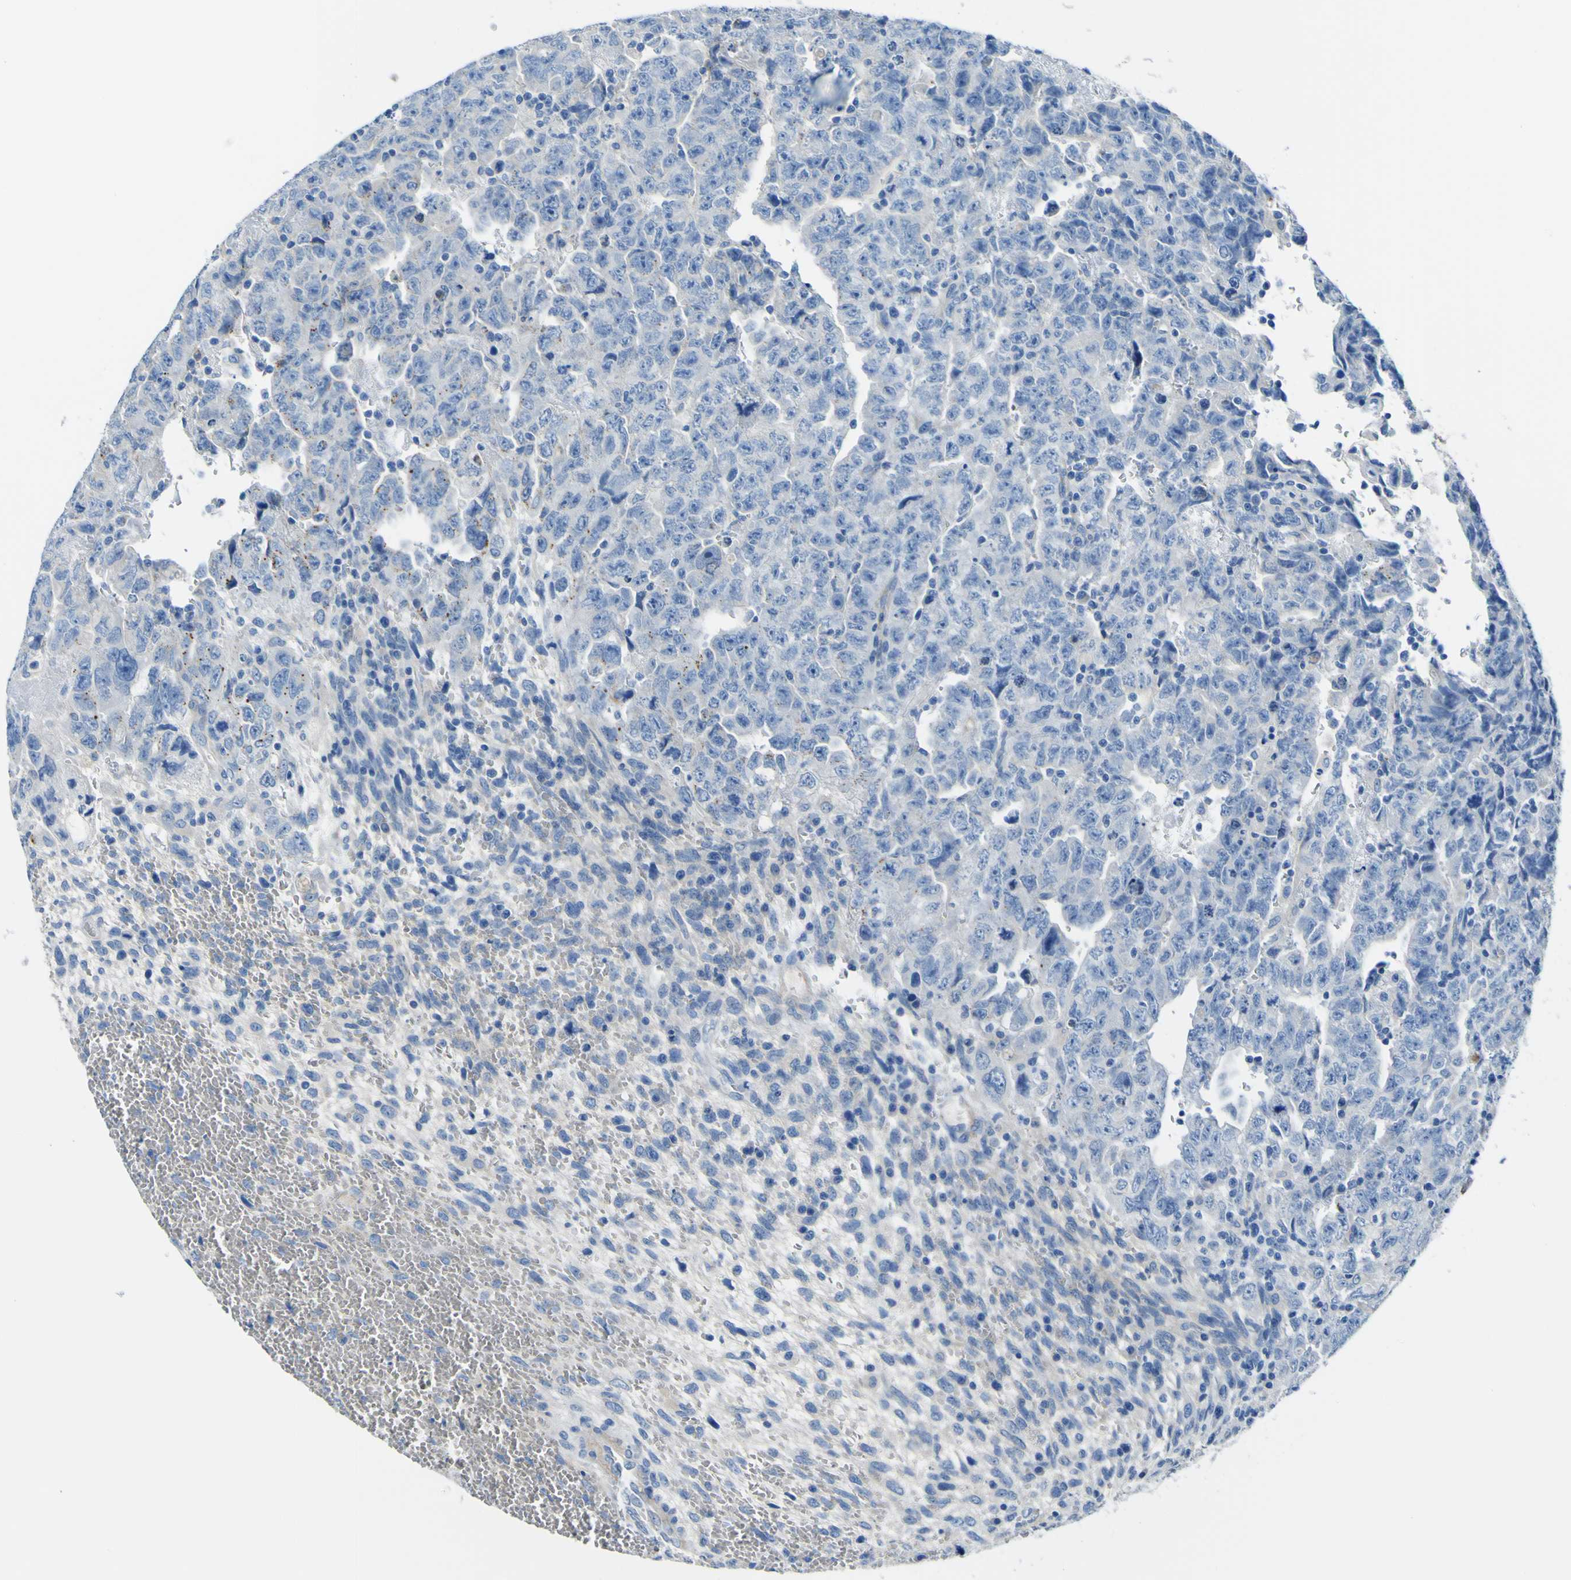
{"staining": {"intensity": "negative", "quantity": "none", "location": "none"}, "tissue": "testis cancer", "cell_type": "Tumor cells", "image_type": "cancer", "snomed": [{"axis": "morphology", "description": "Carcinoma, Embryonal, NOS"}, {"axis": "topography", "description": "Testis"}], "caption": "Tumor cells show no significant protein expression in testis embryonal carcinoma.", "gene": "ADGRA2", "patient": {"sex": "male", "age": 28}}